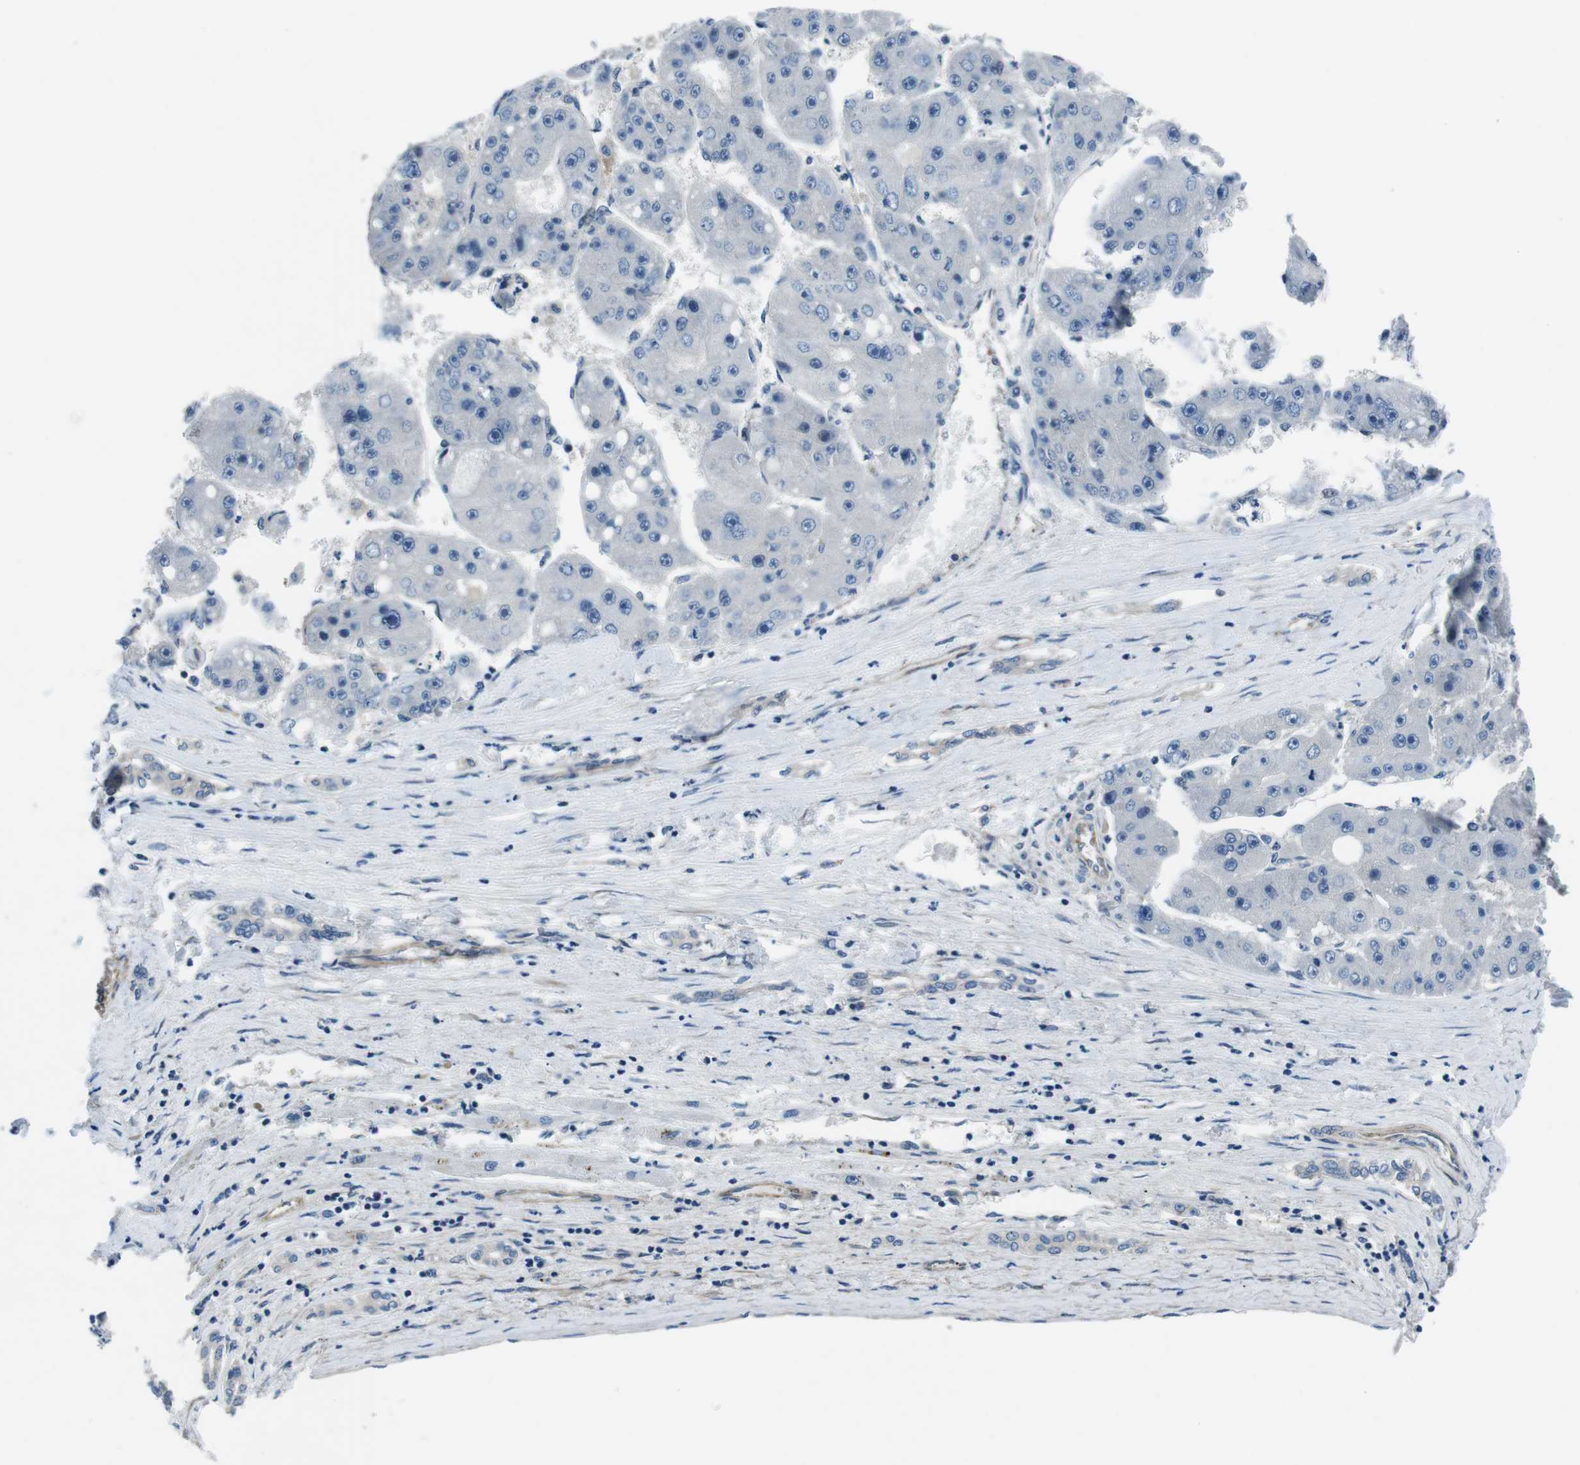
{"staining": {"intensity": "negative", "quantity": "none", "location": "none"}, "tissue": "liver cancer", "cell_type": "Tumor cells", "image_type": "cancer", "snomed": [{"axis": "morphology", "description": "Carcinoma, Hepatocellular, NOS"}, {"axis": "topography", "description": "Liver"}], "caption": "The photomicrograph exhibits no significant positivity in tumor cells of liver hepatocellular carcinoma.", "gene": "LRRC49", "patient": {"sex": "female", "age": 61}}